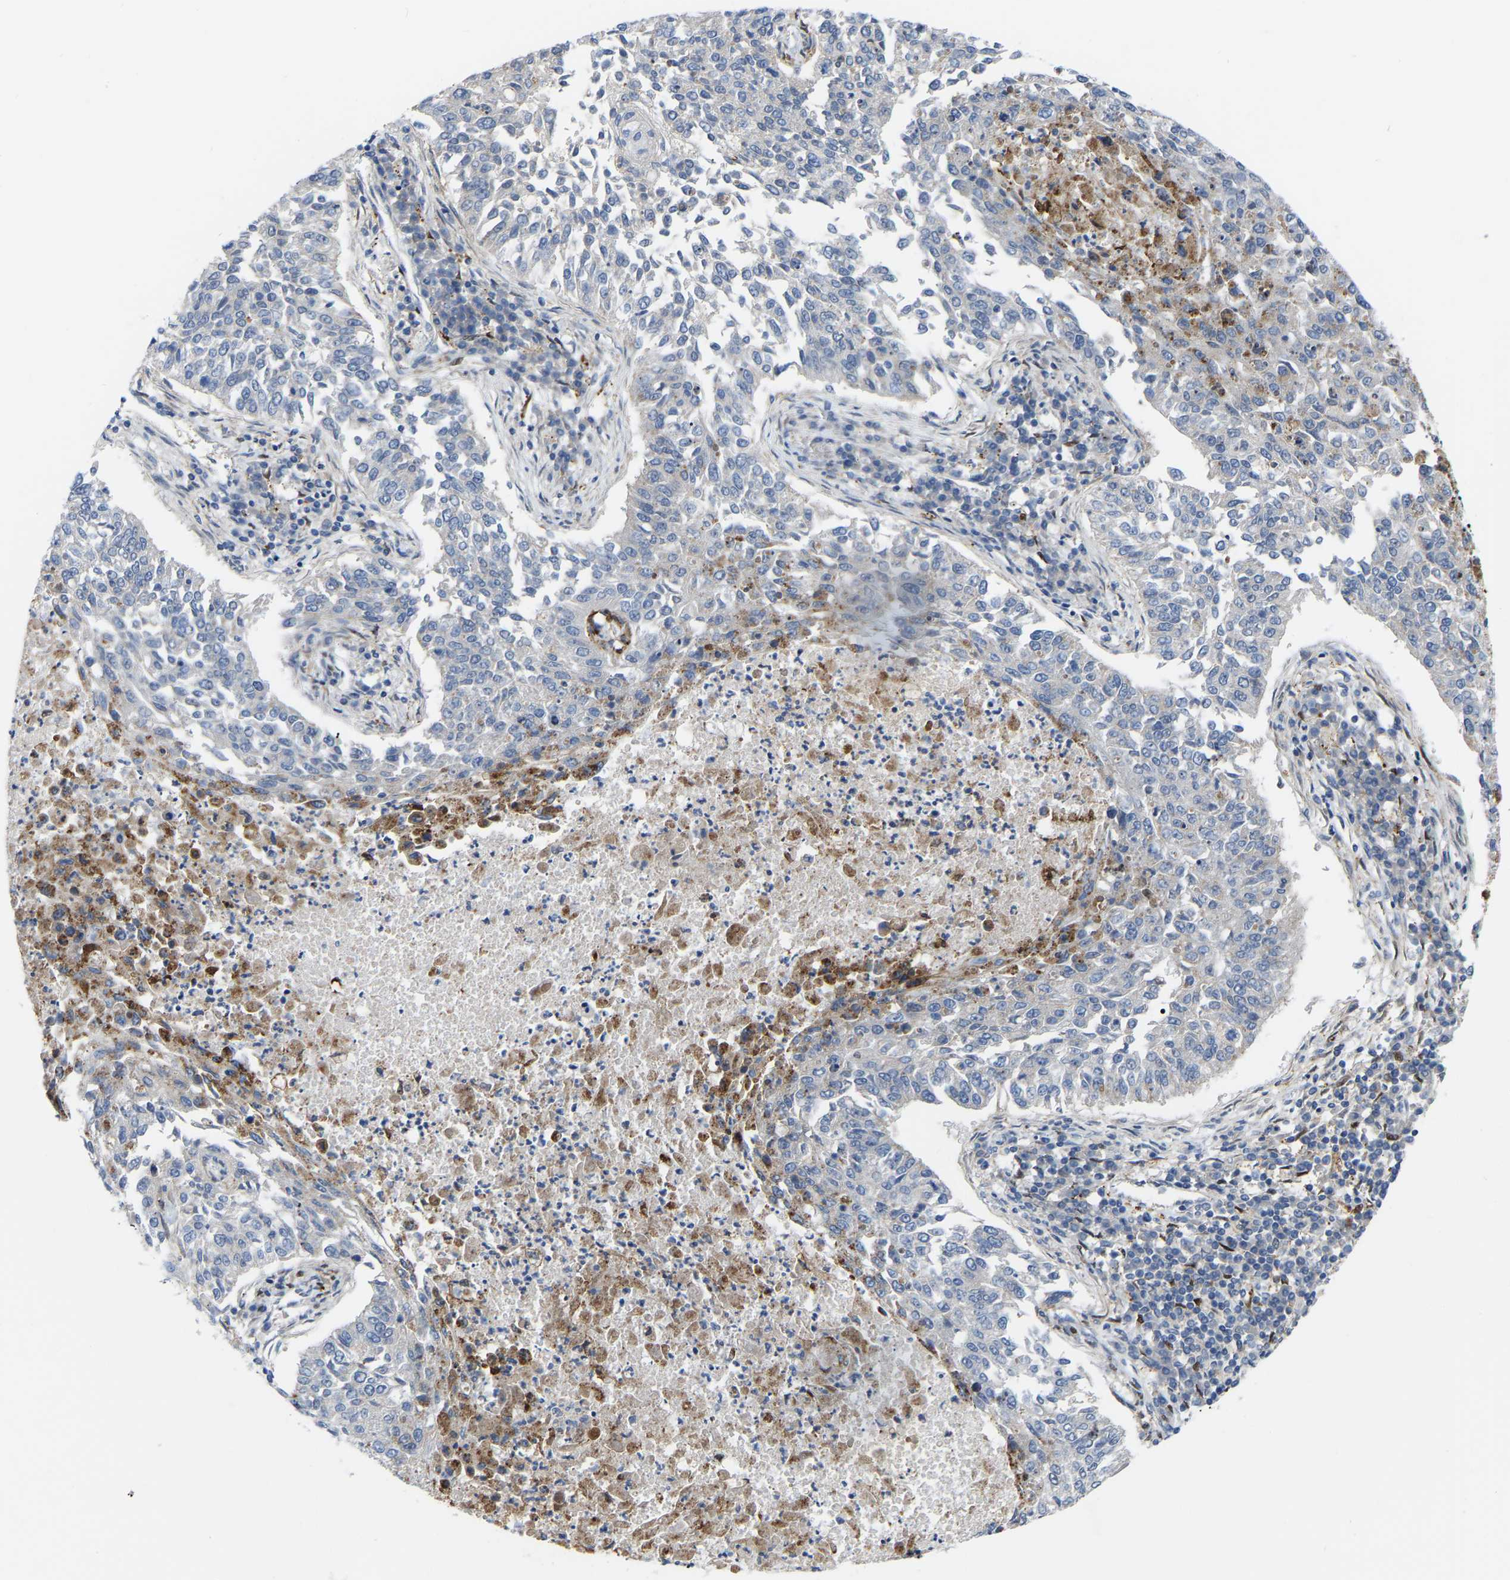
{"staining": {"intensity": "negative", "quantity": "none", "location": "none"}, "tissue": "lung cancer", "cell_type": "Tumor cells", "image_type": "cancer", "snomed": [{"axis": "morphology", "description": "Normal tissue, NOS"}, {"axis": "morphology", "description": "Squamous cell carcinoma, NOS"}, {"axis": "topography", "description": "Cartilage tissue"}, {"axis": "topography", "description": "Bronchus"}, {"axis": "topography", "description": "Lung"}], "caption": "Photomicrograph shows no protein staining in tumor cells of lung cancer (squamous cell carcinoma) tissue. Brightfield microscopy of IHC stained with DAB (brown) and hematoxylin (blue), captured at high magnification.", "gene": "ABTB2", "patient": {"sex": "female", "age": 49}}